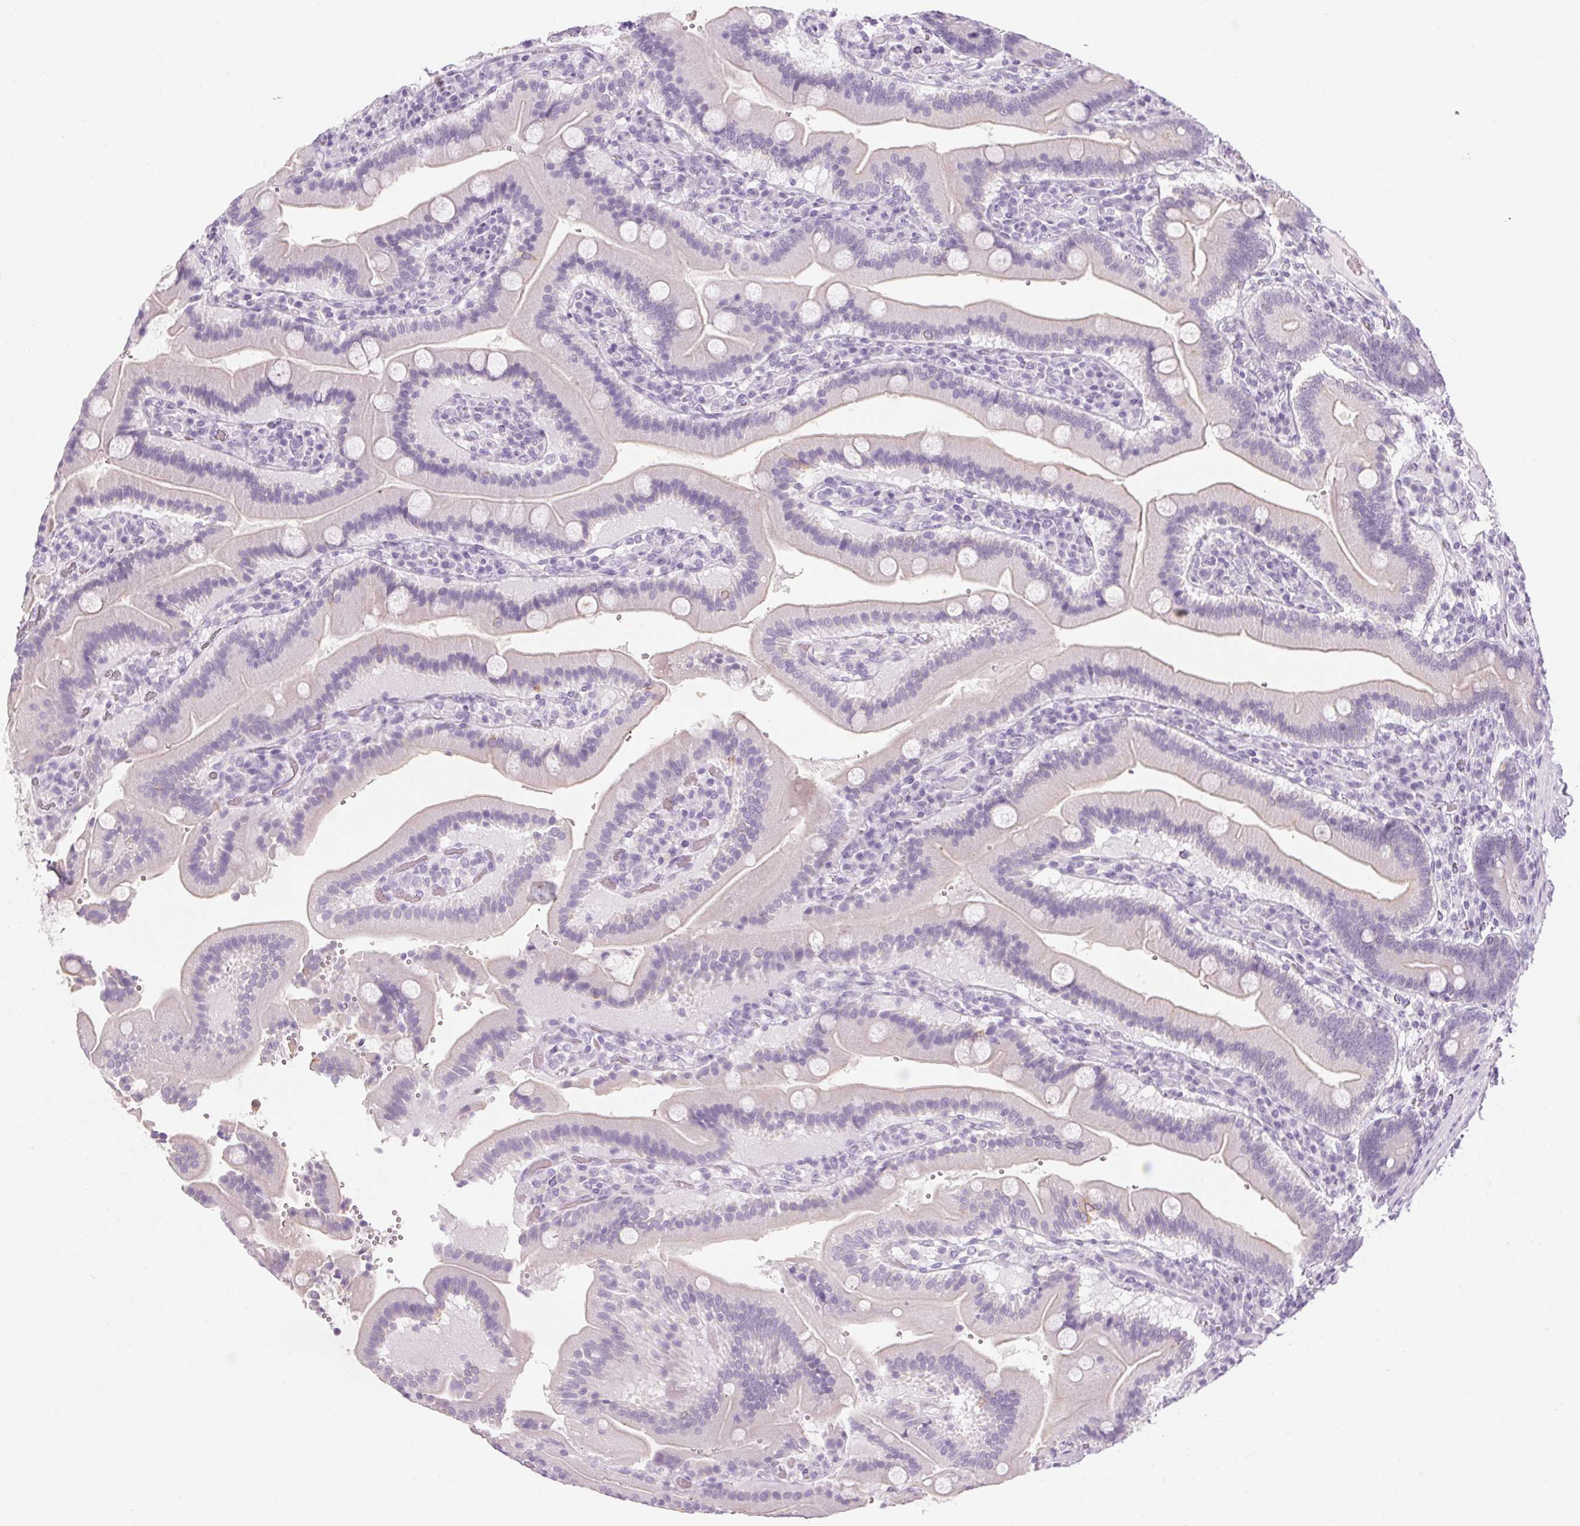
{"staining": {"intensity": "negative", "quantity": "none", "location": "none"}, "tissue": "duodenum", "cell_type": "Glandular cells", "image_type": "normal", "snomed": [{"axis": "morphology", "description": "Normal tissue, NOS"}, {"axis": "topography", "description": "Duodenum"}], "caption": "High power microscopy micrograph of an IHC photomicrograph of benign duodenum, revealing no significant staining in glandular cells.", "gene": "RPTN", "patient": {"sex": "female", "age": 62}}